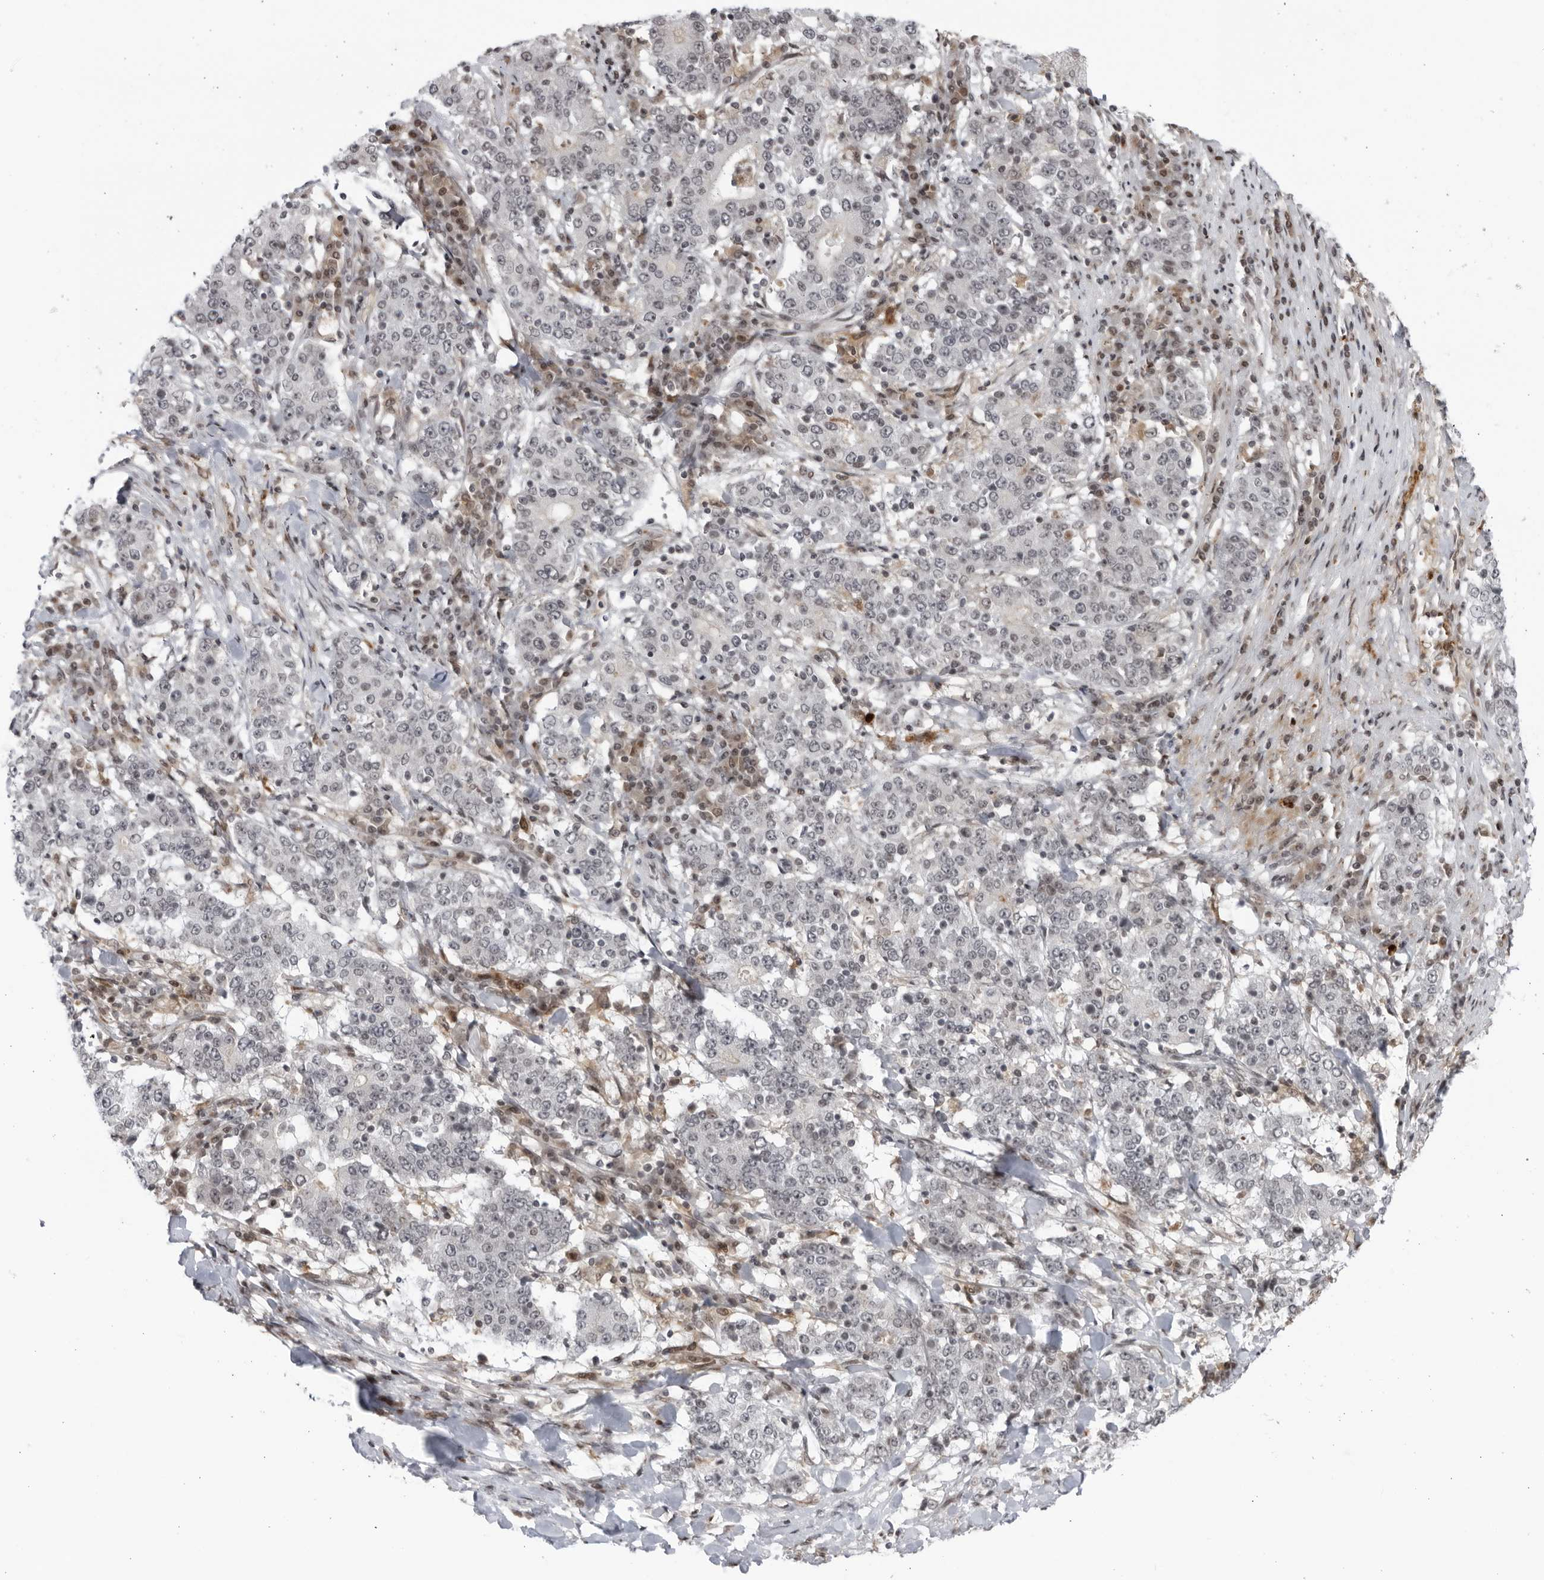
{"staining": {"intensity": "negative", "quantity": "none", "location": "none"}, "tissue": "stomach cancer", "cell_type": "Tumor cells", "image_type": "cancer", "snomed": [{"axis": "morphology", "description": "Adenocarcinoma, NOS"}, {"axis": "topography", "description": "Stomach"}], "caption": "High magnification brightfield microscopy of stomach cancer (adenocarcinoma) stained with DAB (brown) and counterstained with hematoxylin (blue): tumor cells show no significant expression.", "gene": "DTL", "patient": {"sex": "male", "age": 59}}